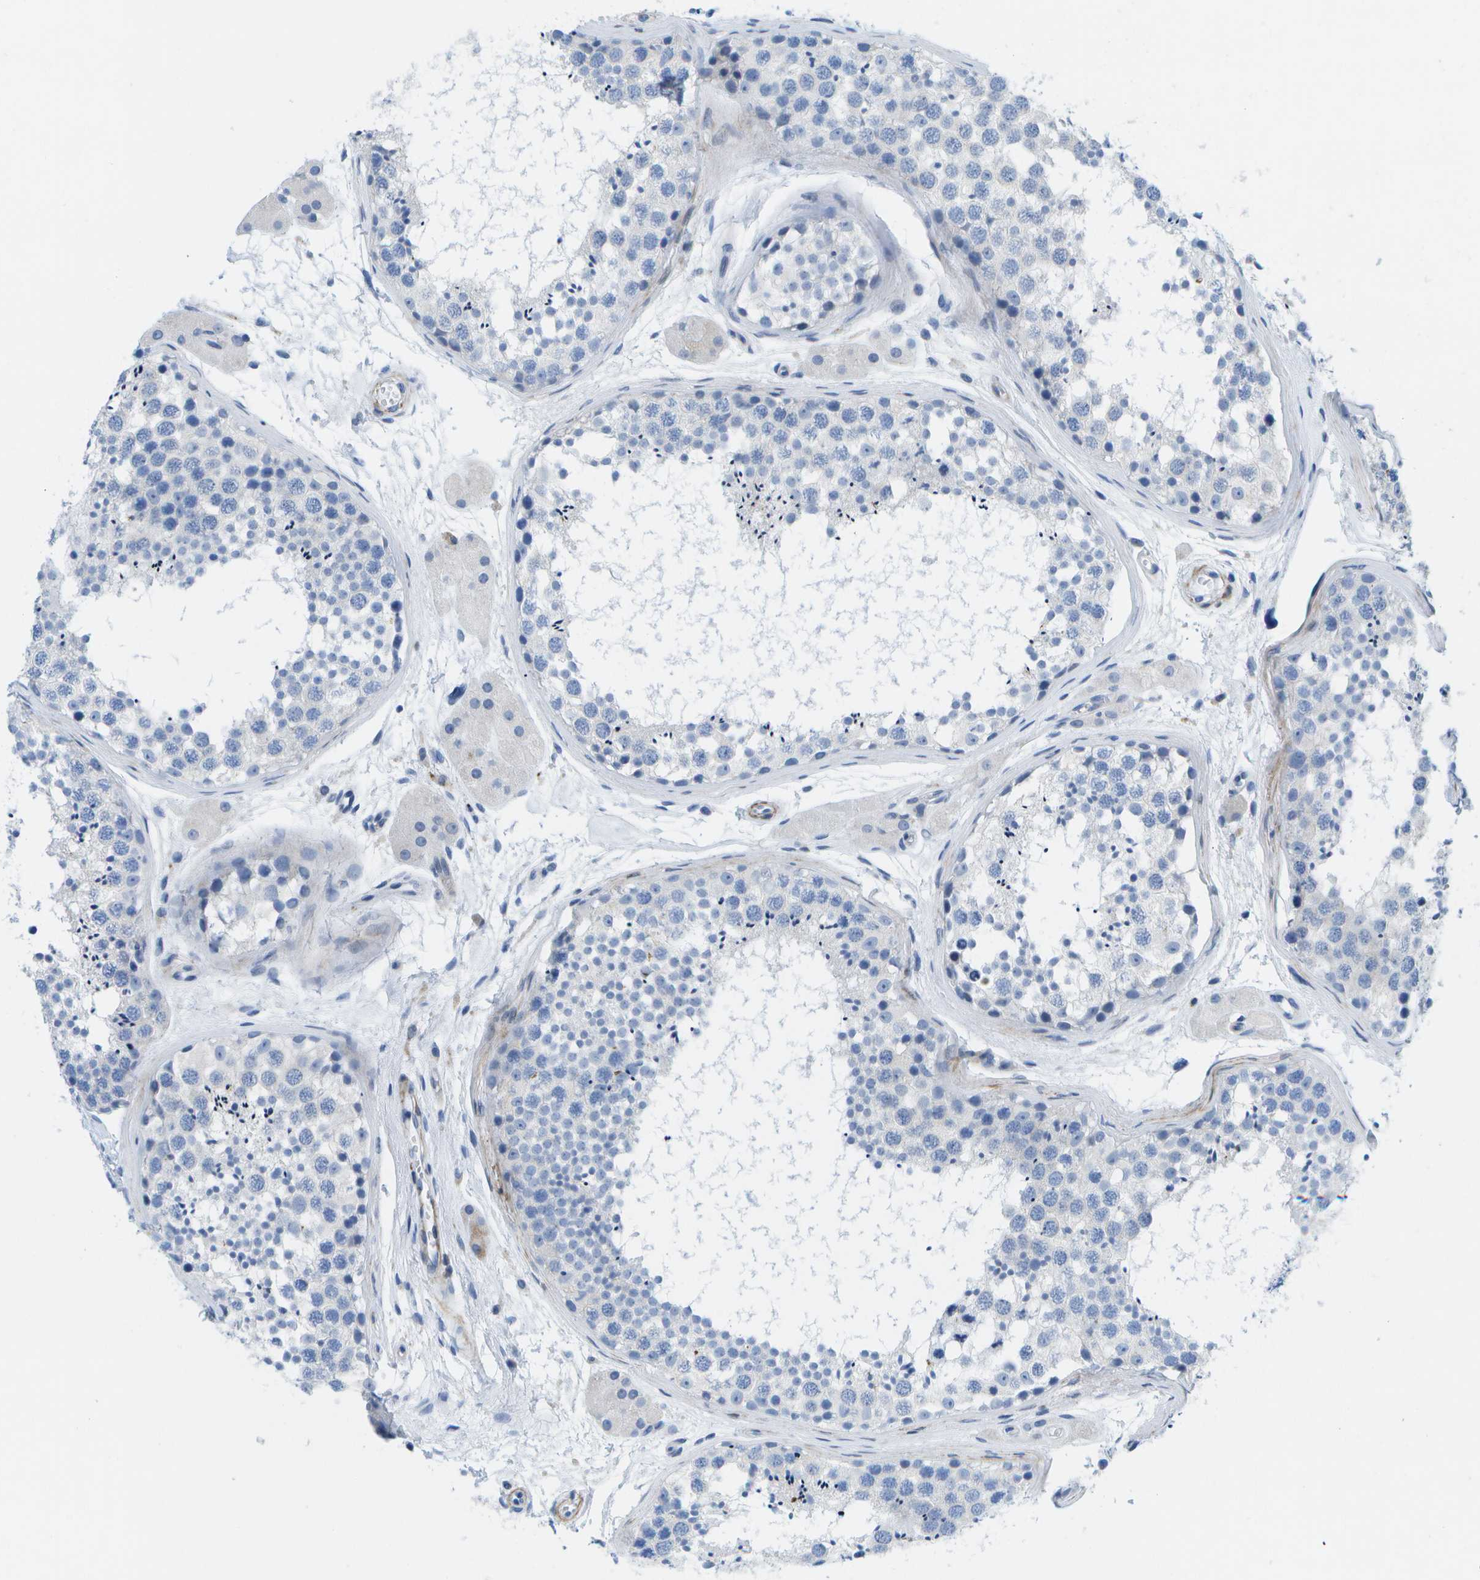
{"staining": {"intensity": "negative", "quantity": "none", "location": "none"}, "tissue": "testis", "cell_type": "Cells in seminiferous ducts", "image_type": "normal", "snomed": [{"axis": "morphology", "description": "Normal tissue, NOS"}, {"axis": "topography", "description": "Testis"}], "caption": "A high-resolution micrograph shows immunohistochemistry staining of benign testis, which shows no significant positivity in cells in seminiferous ducts.", "gene": "ADGRG6", "patient": {"sex": "male", "age": 56}}